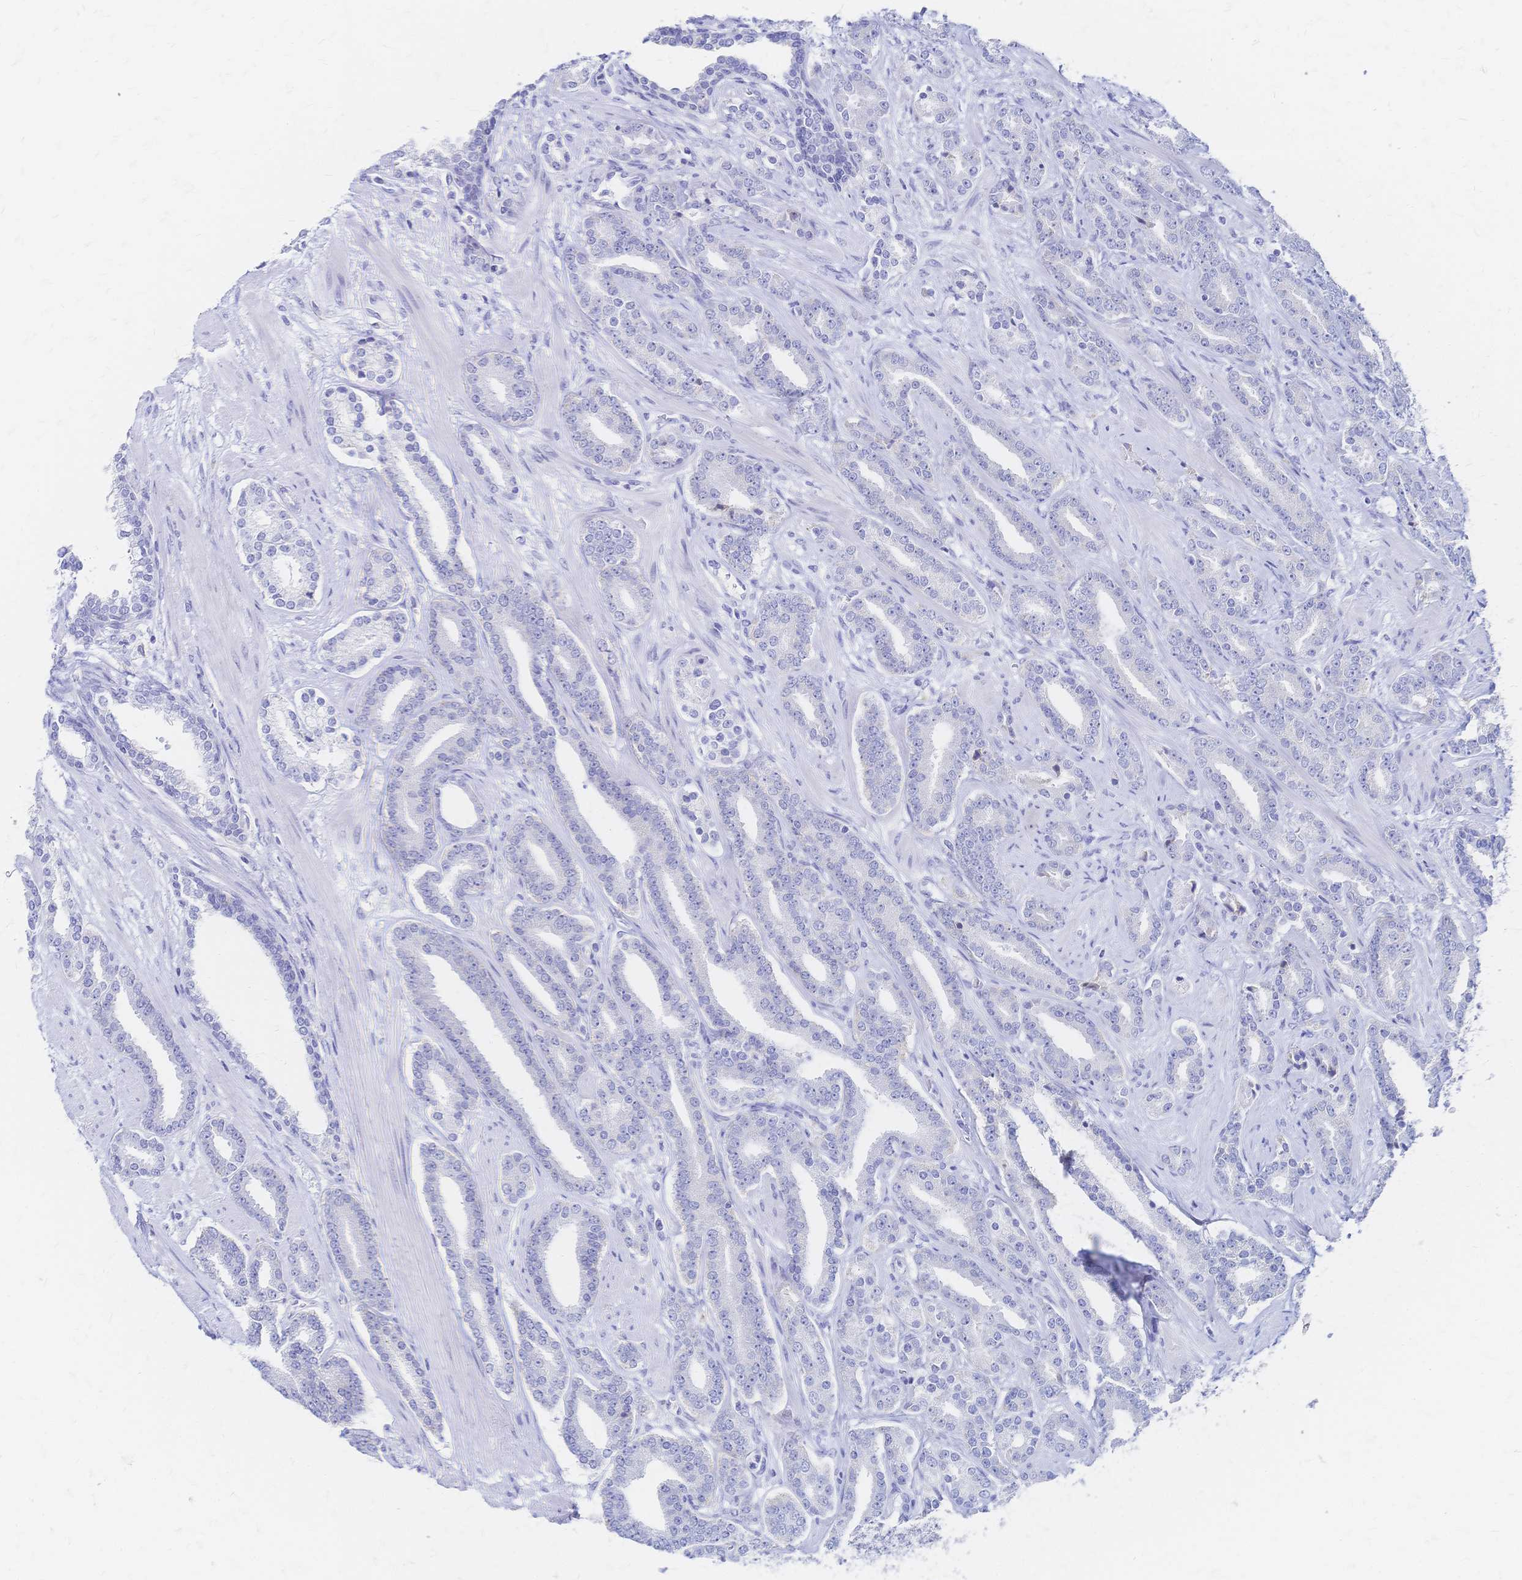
{"staining": {"intensity": "negative", "quantity": "none", "location": "none"}, "tissue": "prostate cancer", "cell_type": "Tumor cells", "image_type": "cancer", "snomed": [{"axis": "morphology", "description": "Adenocarcinoma, High grade"}, {"axis": "topography", "description": "Prostate"}], "caption": "This is a image of immunohistochemistry (IHC) staining of prostate cancer (adenocarcinoma (high-grade)), which shows no positivity in tumor cells.", "gene": "SLC5A1", "patient": {"sex": "male", "age": 60}}